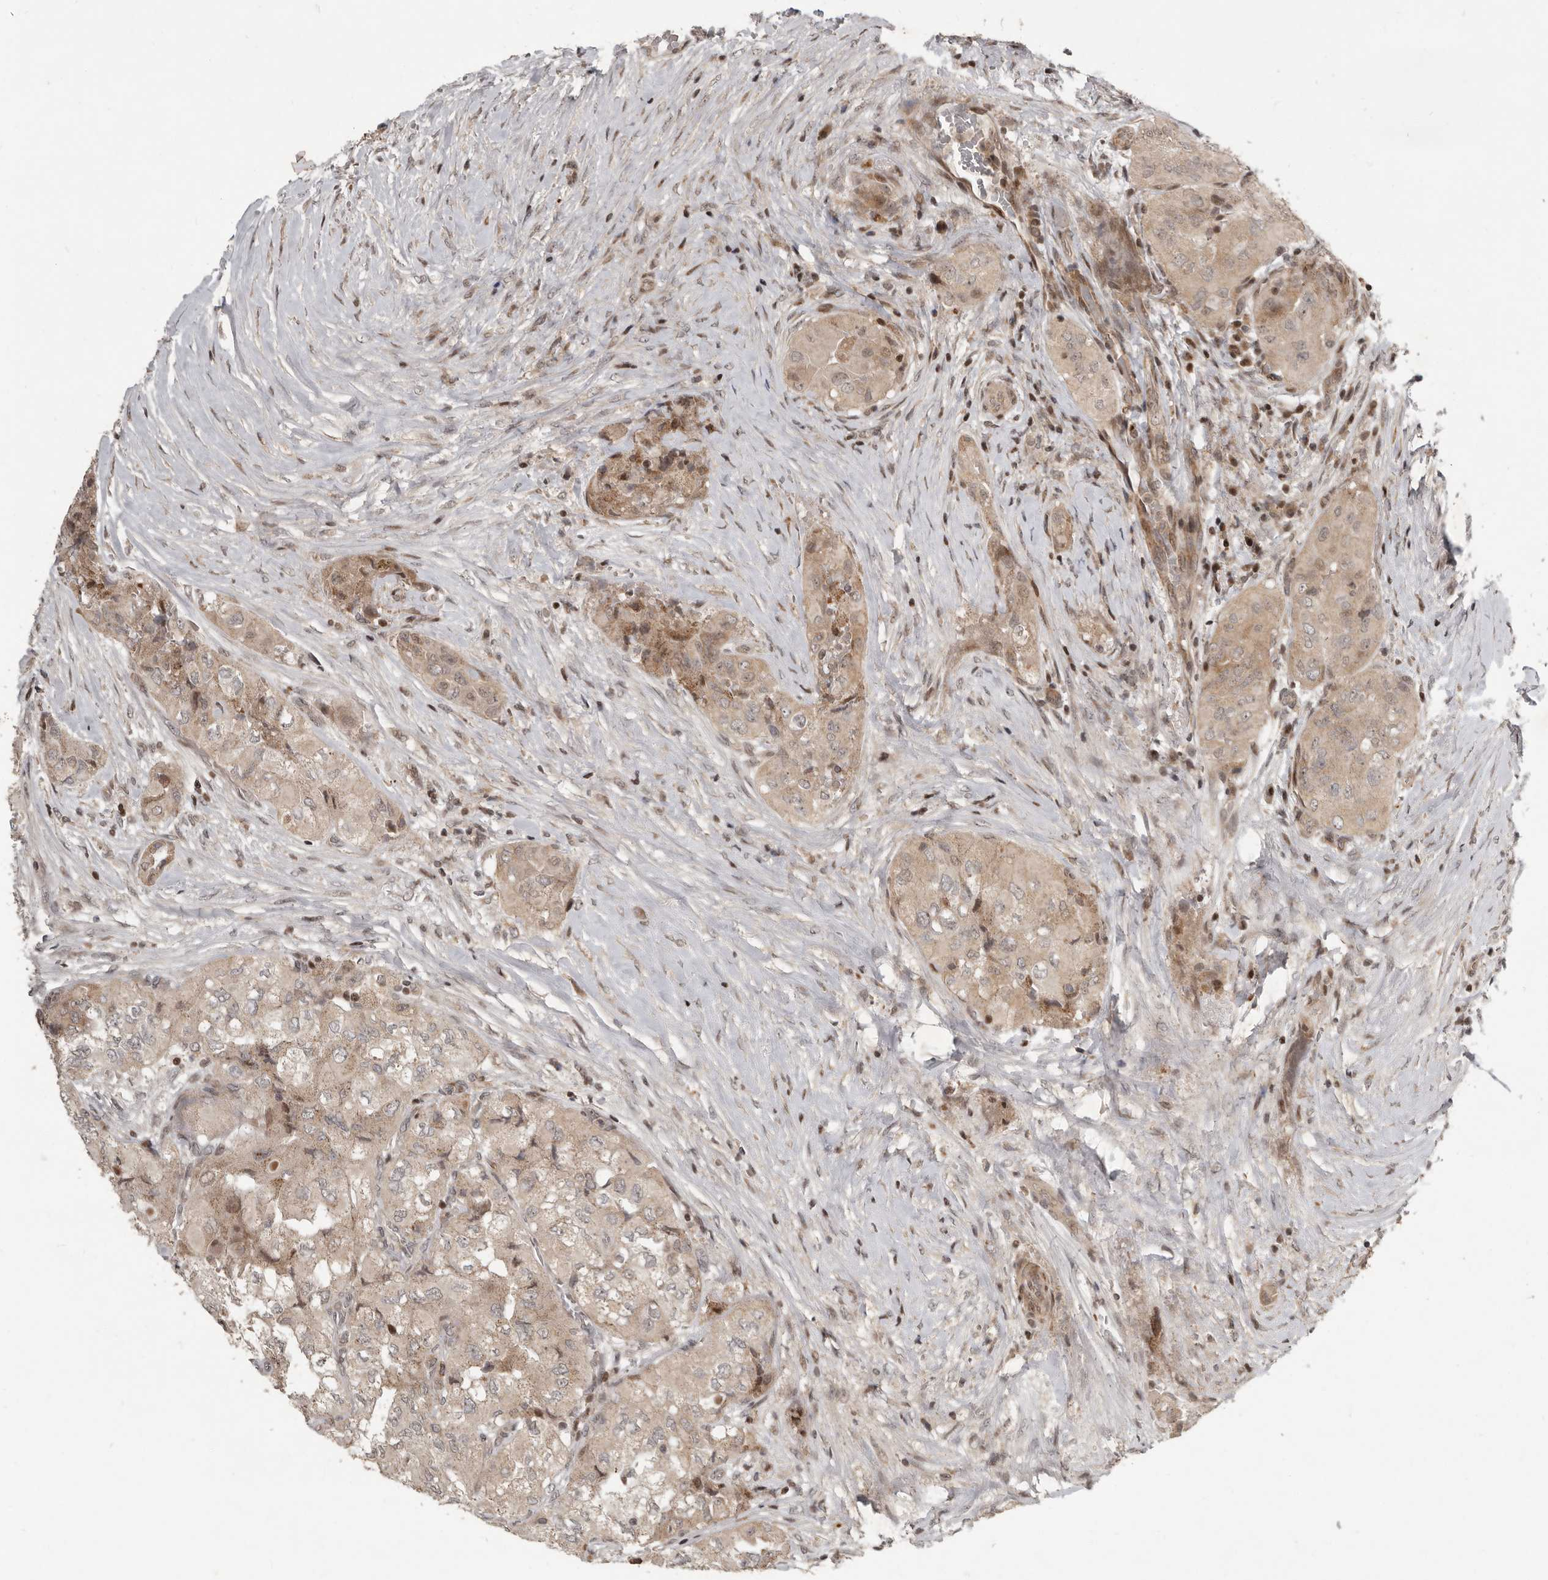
{"staining": {"intensity": "weak", "quantity": ">75%", "location": "cytoplasmic/membranous"}, "tissue": "thyroid cancer", "cell_type": "Tumor cells", "image_type": "cancer", "snomed": [{"axis": "morphology", "description": "Papillary adenocarcinoma, NOS"}, {"axis": "topography", "description": "Thyroid gland"}], "caption": "Brown immunohistochemical staining in human thyroid cancer (papillary adenocarcinoma) displays weak cytoplasmic/membranous expression in approximately >75% of tumor cells.", "gene": "RABIF", "patient": {"sex": "female", "age": 59}}